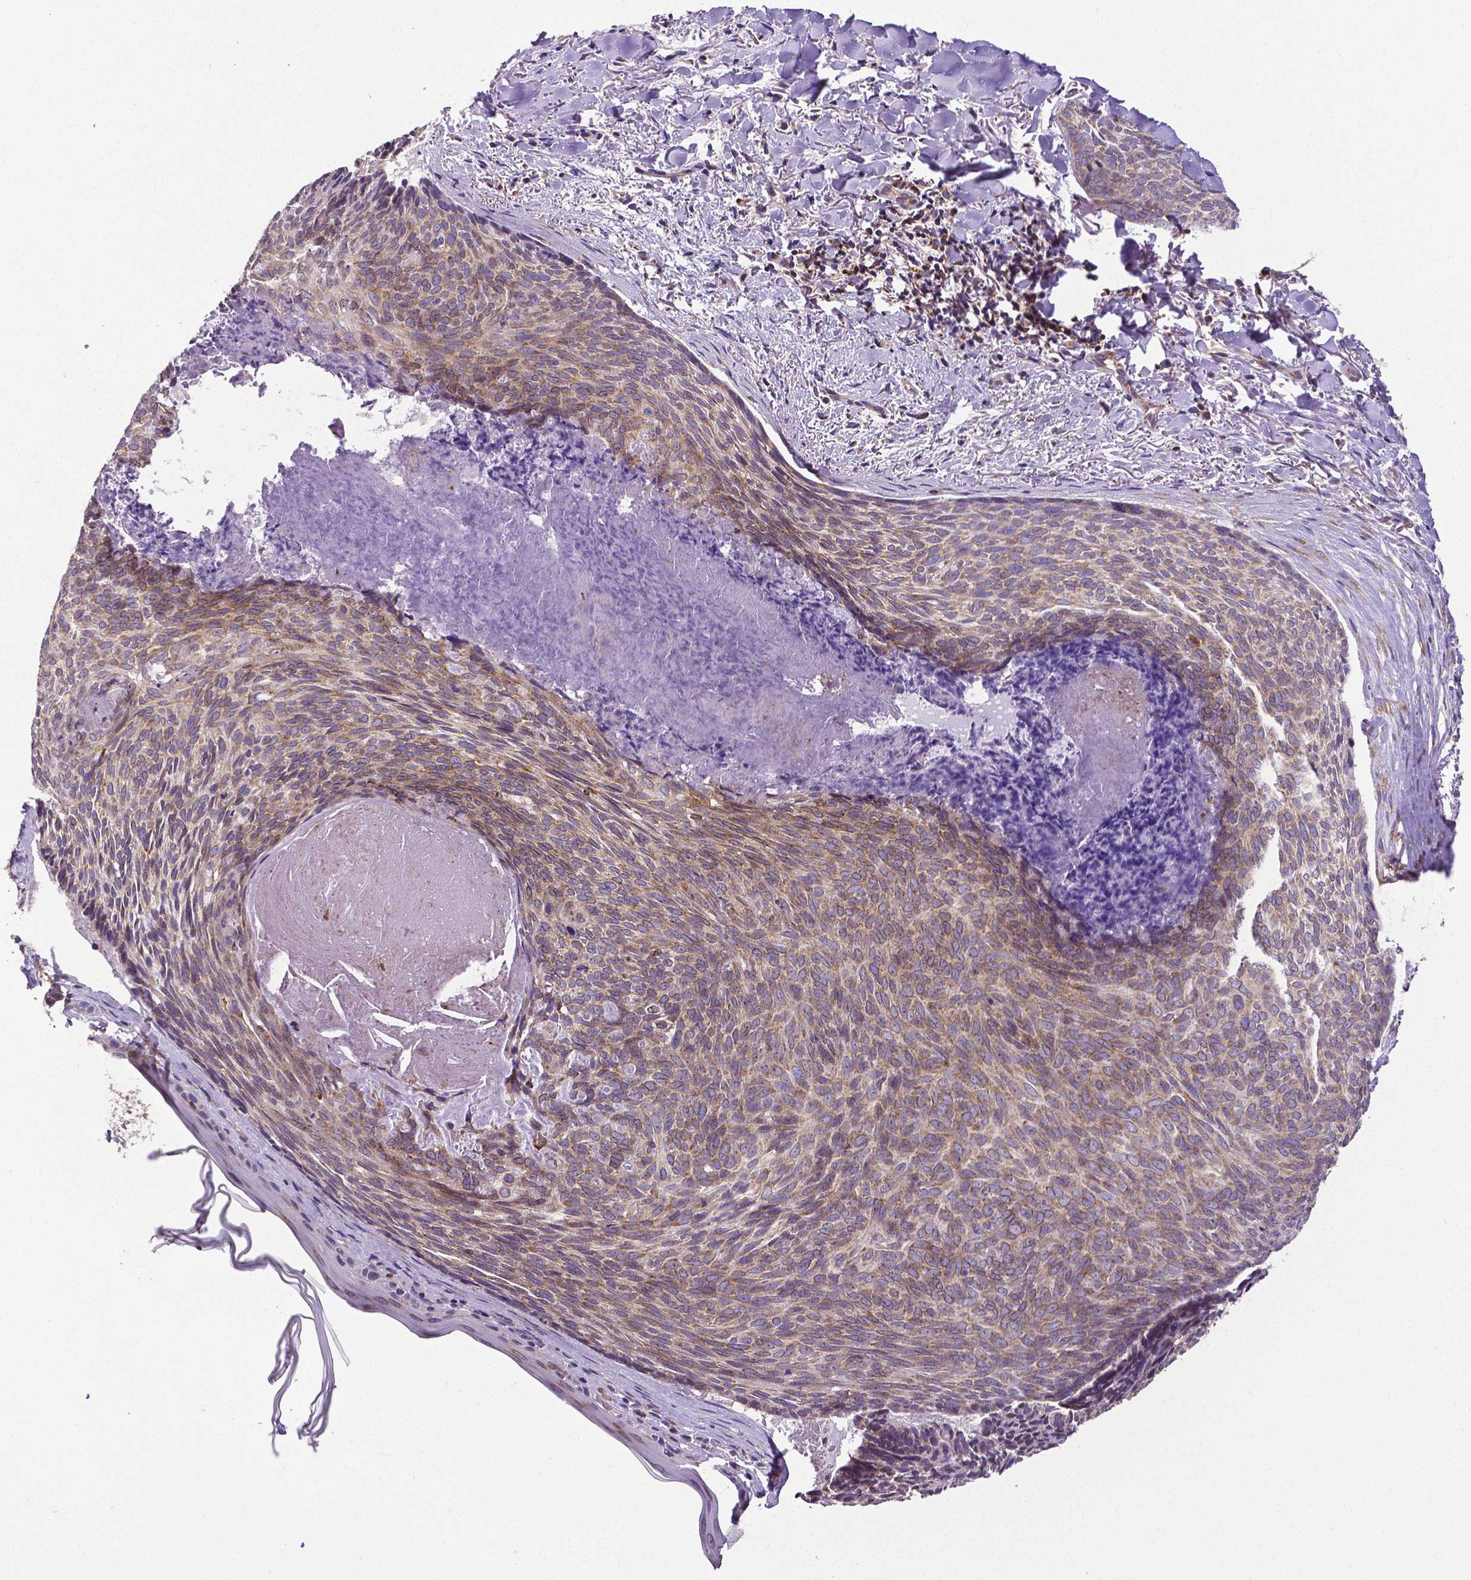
{"staining": {"intensity": "weak", "quantity": ">75%", "location": "cytoplasmic/membranous"}, "tissue": "skin cancer", "cell_type": "Tumor cells", "image_type": "cancer", "snomed": [{"axis": "morphology", "description": "Basal cell carcinoma"}, {"axis": "topography", "description": "Skin"}], "caption": "A low amount of weak cytoplasmic/membranous staining is seen in approximately >75% of tumor cells in skin basal cell carcinoma tissue.", "gene": "MTDH", "patient": {"sex": "female", "age": 82}}